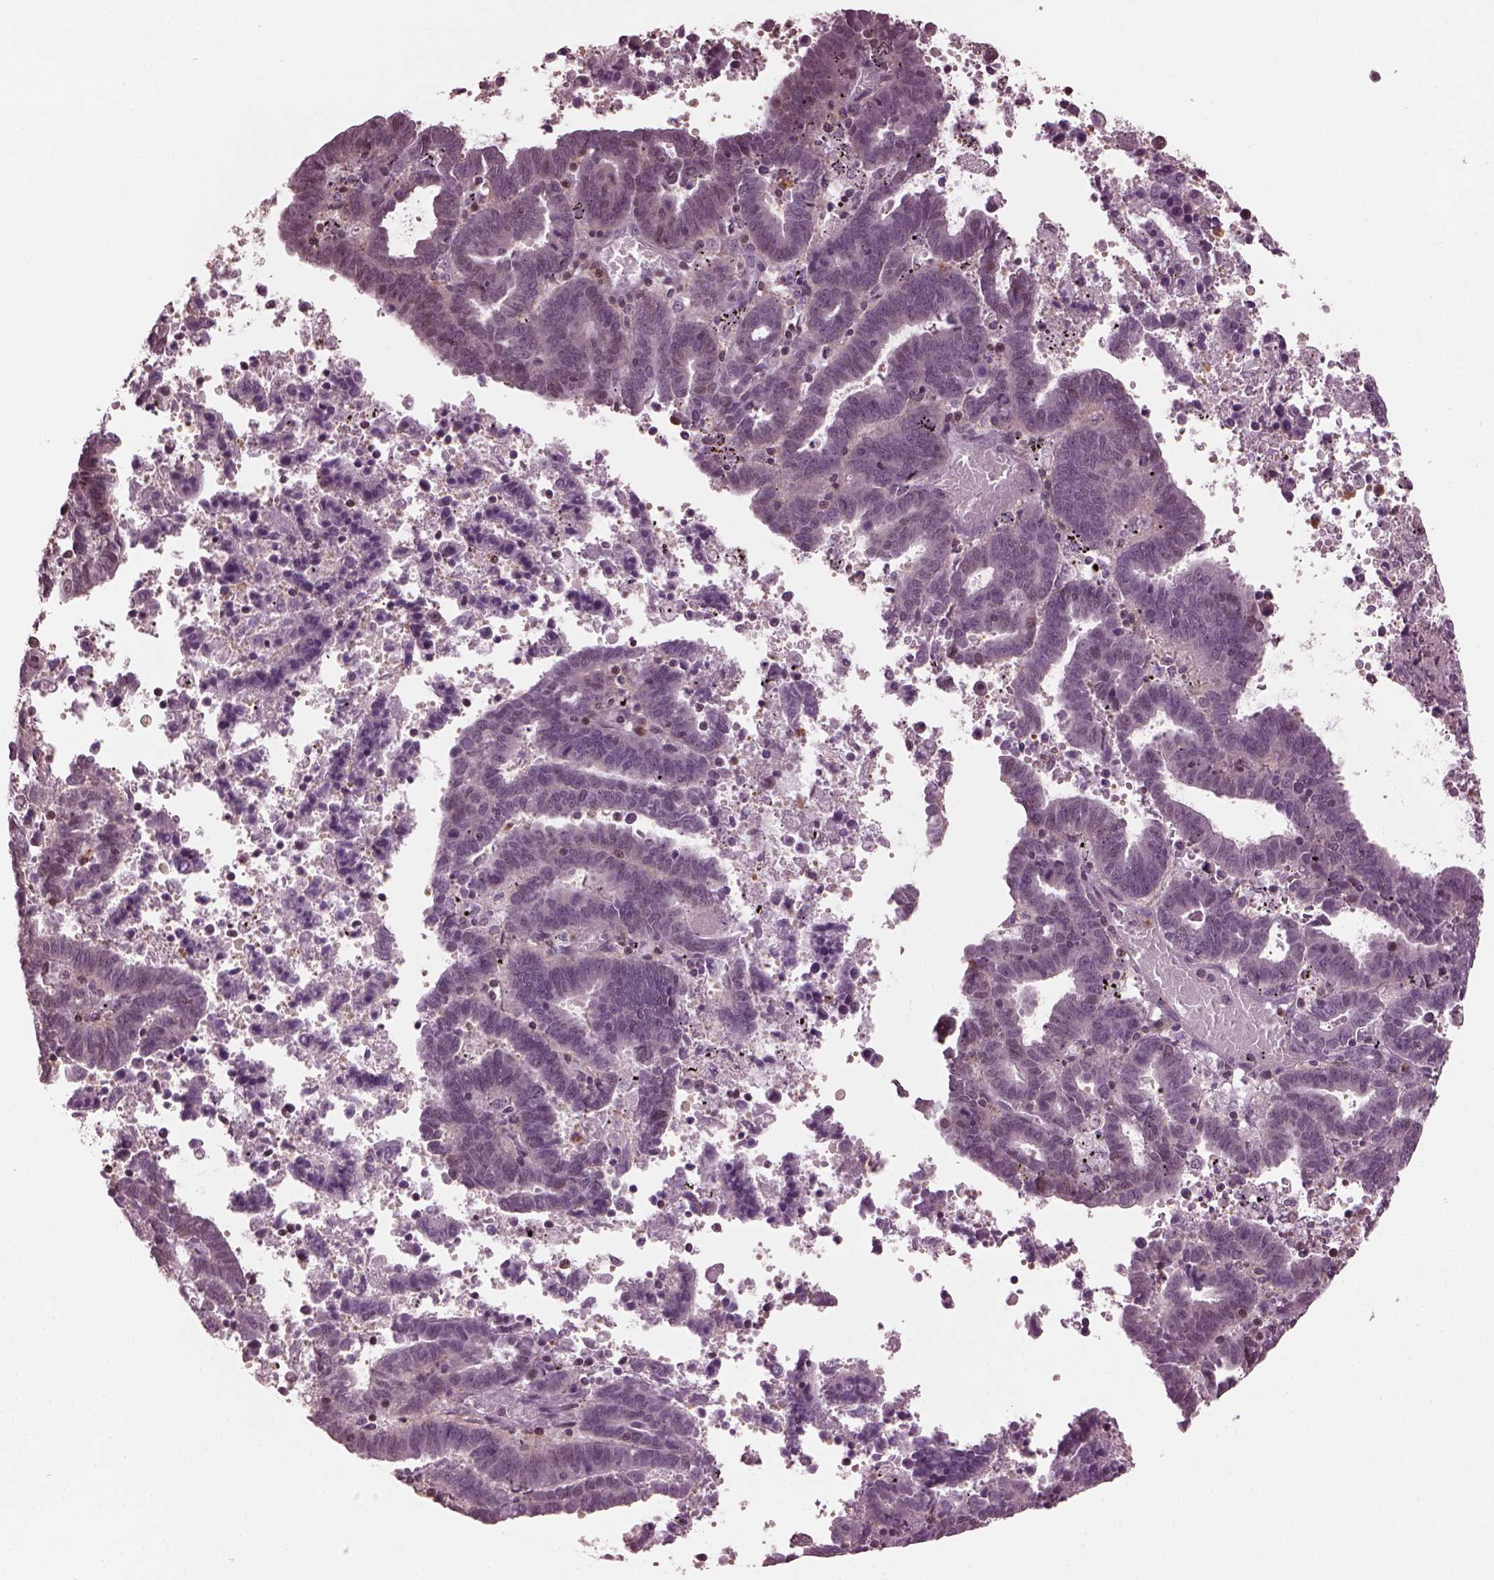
{"staining": {"intensity": "negative", "quantity": "none", "location": "none"}, "tissue": "endometrial cancer", "cell_type": "Tumor cells", "image_type": "cancer", "snomed": [{"axis": "morphology", "description": "Adenocarcinoma, NOS"}, {"axis": "topography", "description": "Uterus"}], "caption": "A high-resolution micrograph shows immunohistochemistry staining of endometrial adenocarcinoma, which exhibits no significant expression in tumor cells.", "gene": "BFSP1", "patient": {"sex": "female", "age": 83}}